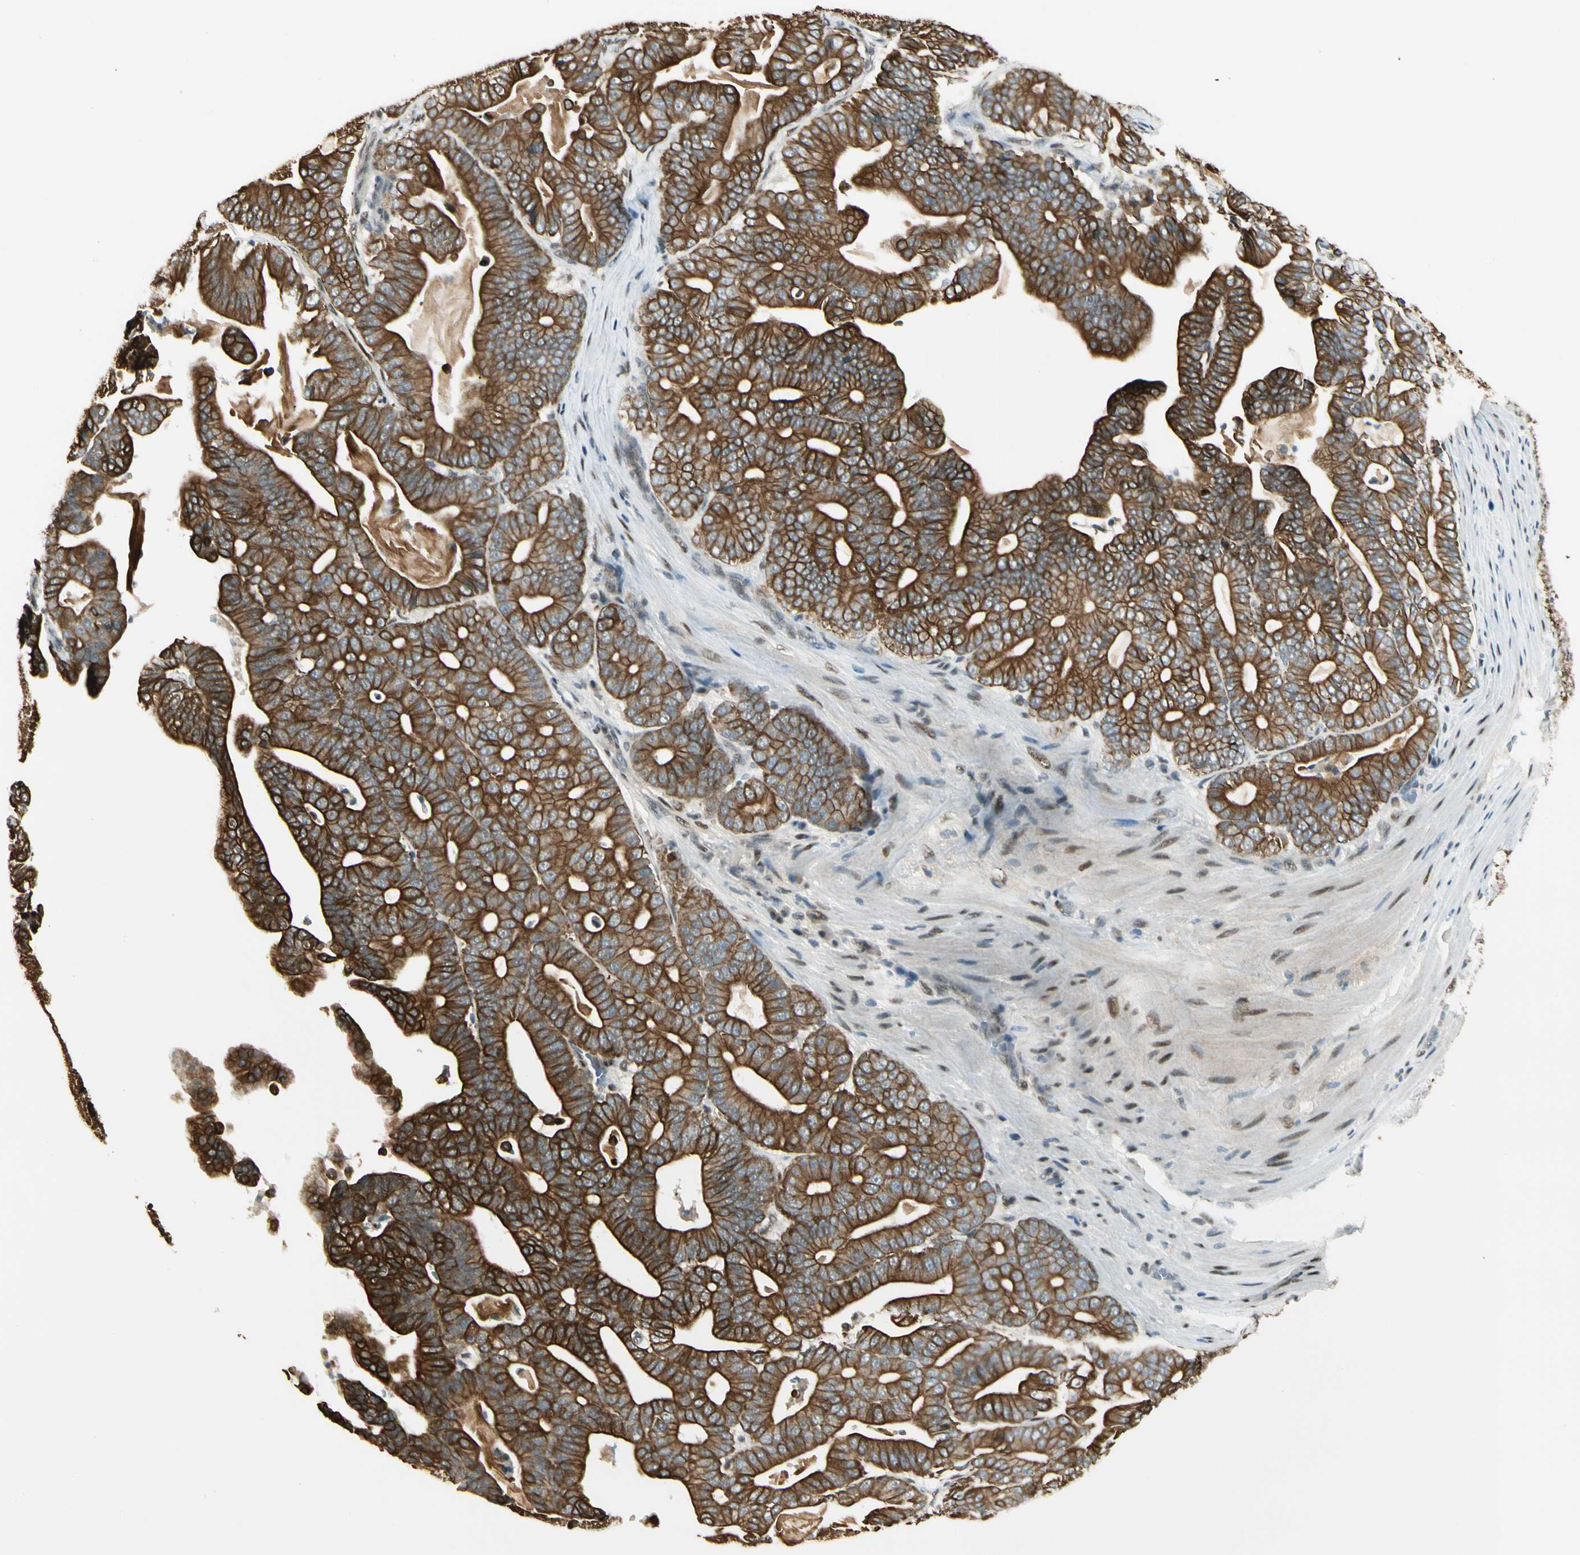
{"staining": {"intensity": "strong", "quantity": ">75%", "location": "cytoplasmic/membranous"}, "tissue": "pancreatic cancer", "cell_type": "Tumor cells", "image_type": "cancer", "snomed": [{"axis": "morphology", "description": "Adenocarcinoma, NOS"}, {"axis": "topography", "description": "Pancreas"}], "caption": "A brown stain shows strong cytoplasmic/membranous positivity of a protein in human pancreatic cancer tumor cells.", "gene": "ATXN1", "patient": {"sex": "male", "age": 63}}